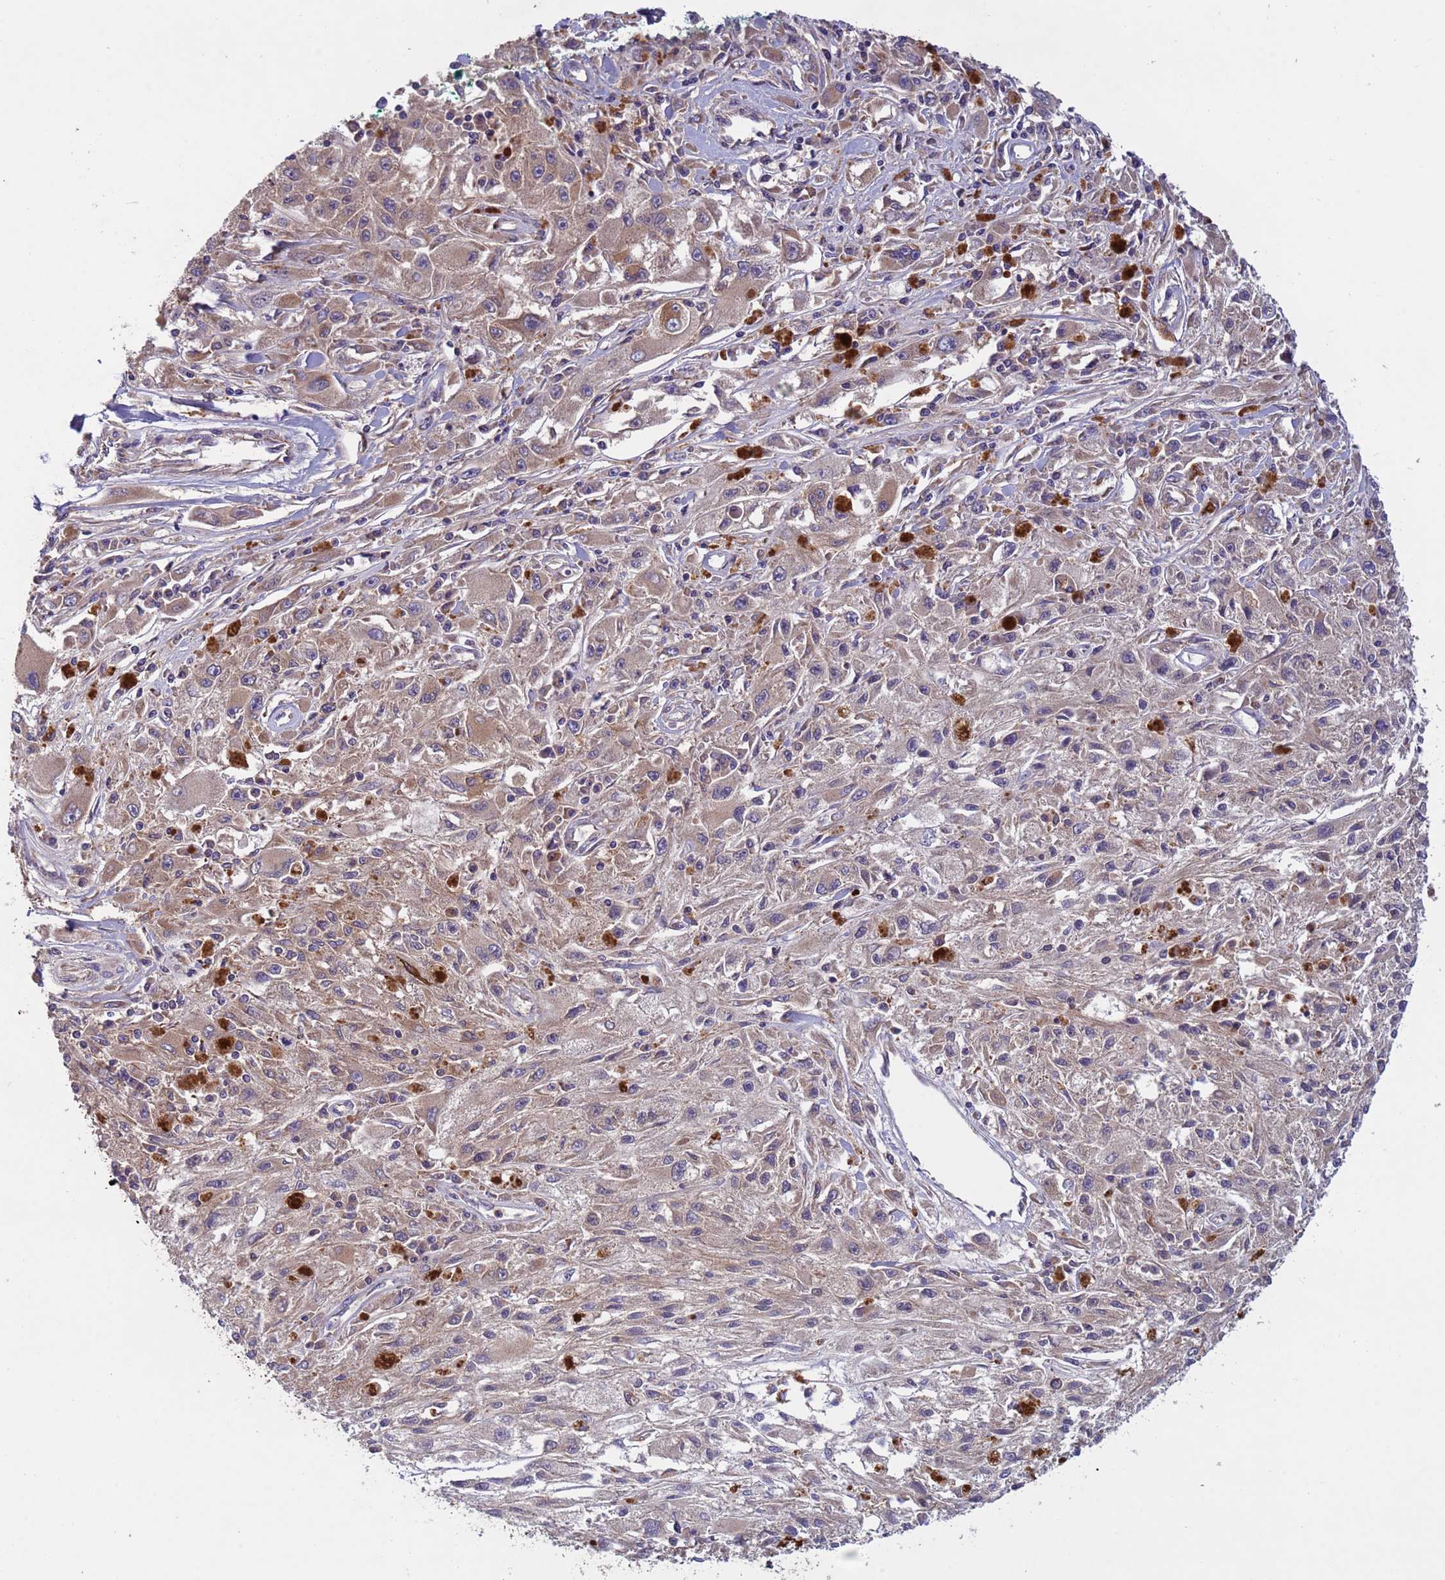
{"staining": {"intensity": "weak", "quantity": ">75%", "location": "cytoplasmic/membranous"}, "tissue": "melanoma", "cell_type": "Tumor cells", "image_type": "cancer", "snomed": [{"axis": "morphology", "description": "Malignant melanoma, Metastatic site"}, {"axis": "topography", "description": "Skin"}], "caption": "This histopathology image exhibits immunohistochemistry (IHC) staining of melanoma, with low weak cytoplasmic/membranous positivity in about >75% of tumor cells.", "gene": "RAB10", "patient": {"sex": "male", "age": 53}}